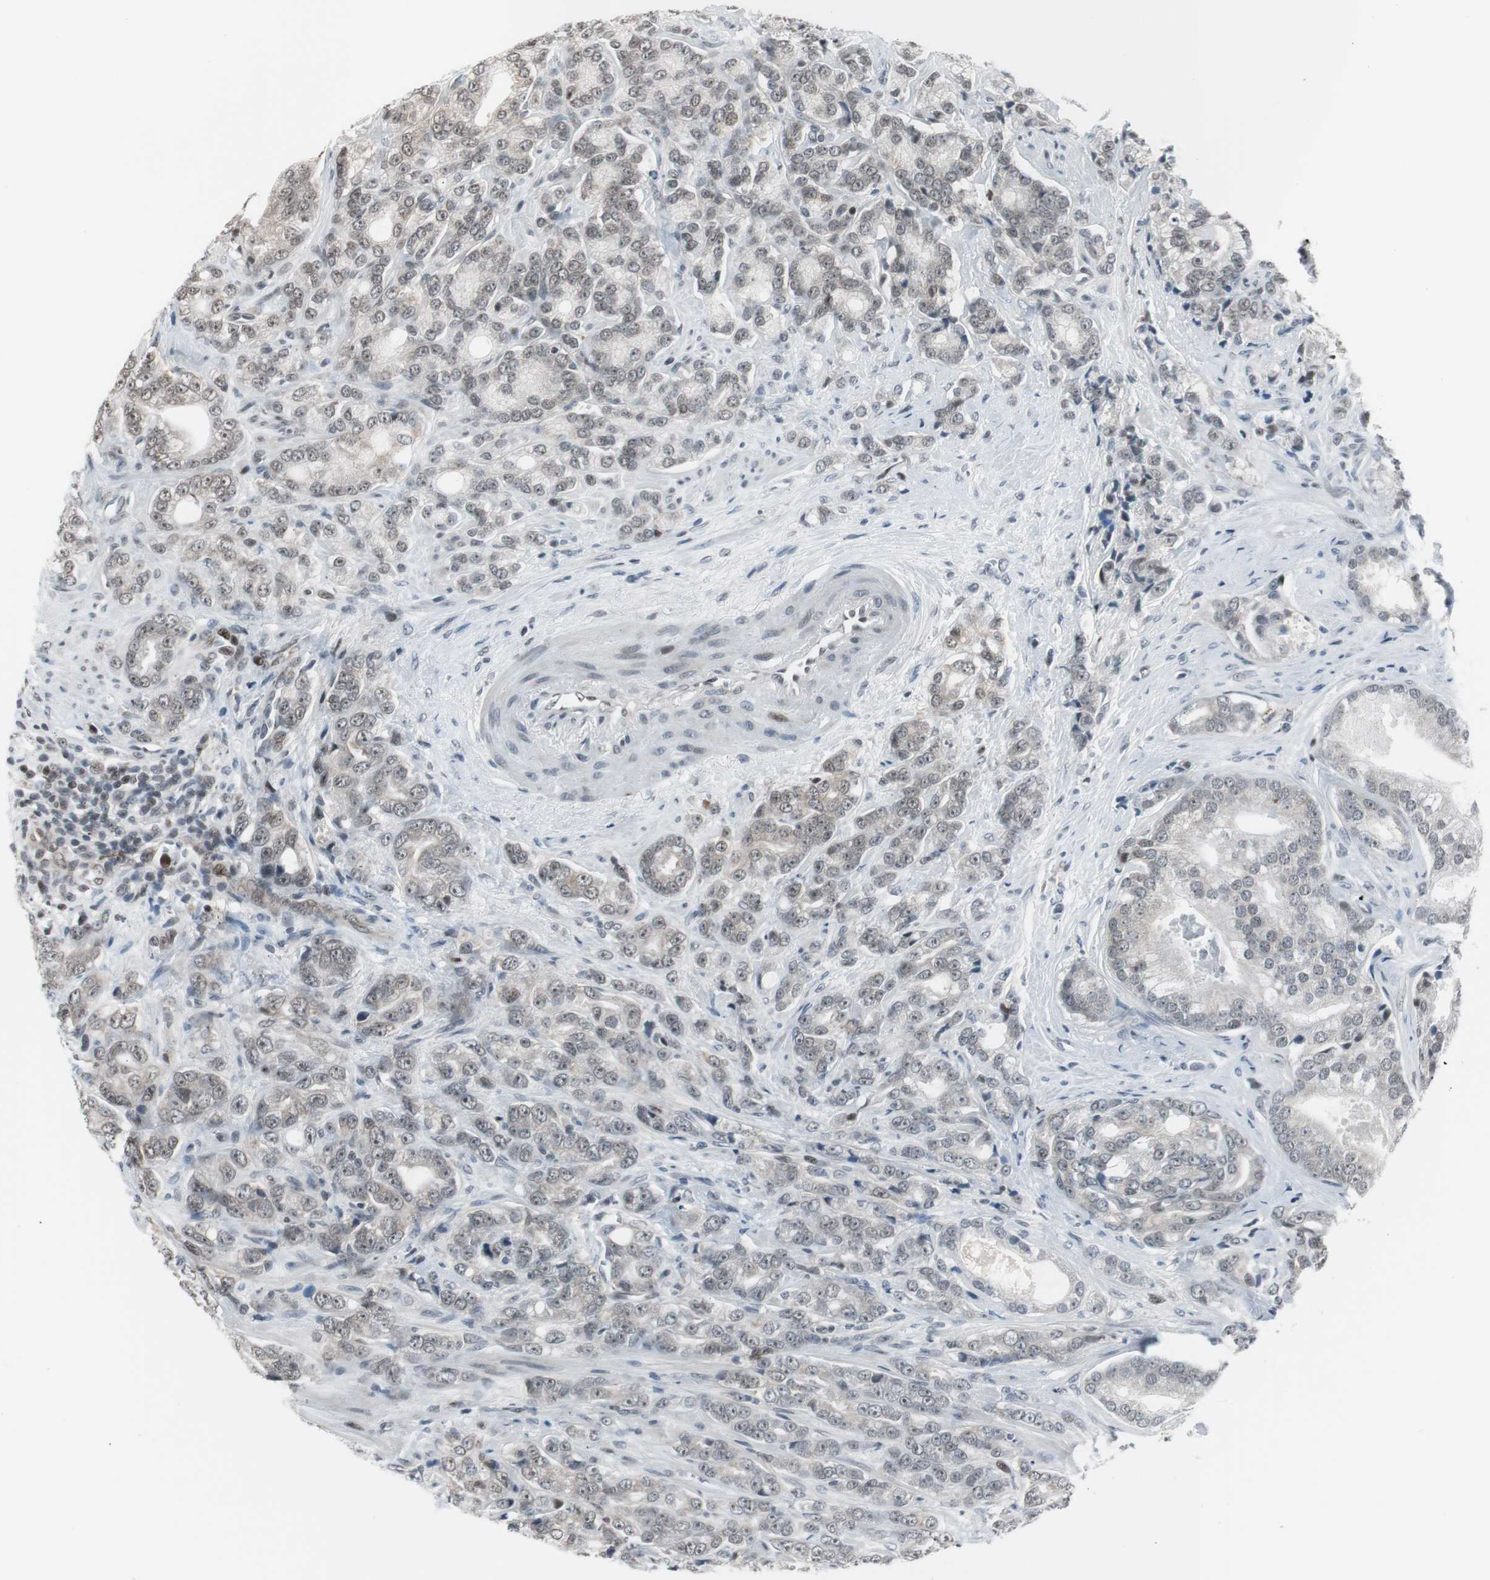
{"staining": {"intensity": "weak", "quantity": "25%-75%", "location": "cytoplasmic/membranous"}, "tissue": "prostate cancer", "cell_type": "Tumor cells", "image_type": "cancer", "snomed": [{"axis": "morphology", "description": "Adenocarcinoma, Low grade"}, {"axis": "topography", "description": "Prostate"}], "caption": "Approximately 25%-75% of tumor cells in human prostate cancer (low-grade adenocarcinoma) show weak cytoplasmic/membranous protein expression as visualized by brown immunohistochemical staining.", "gene": "BOLA1", "patient": {"sex": "male", "age": 58}}